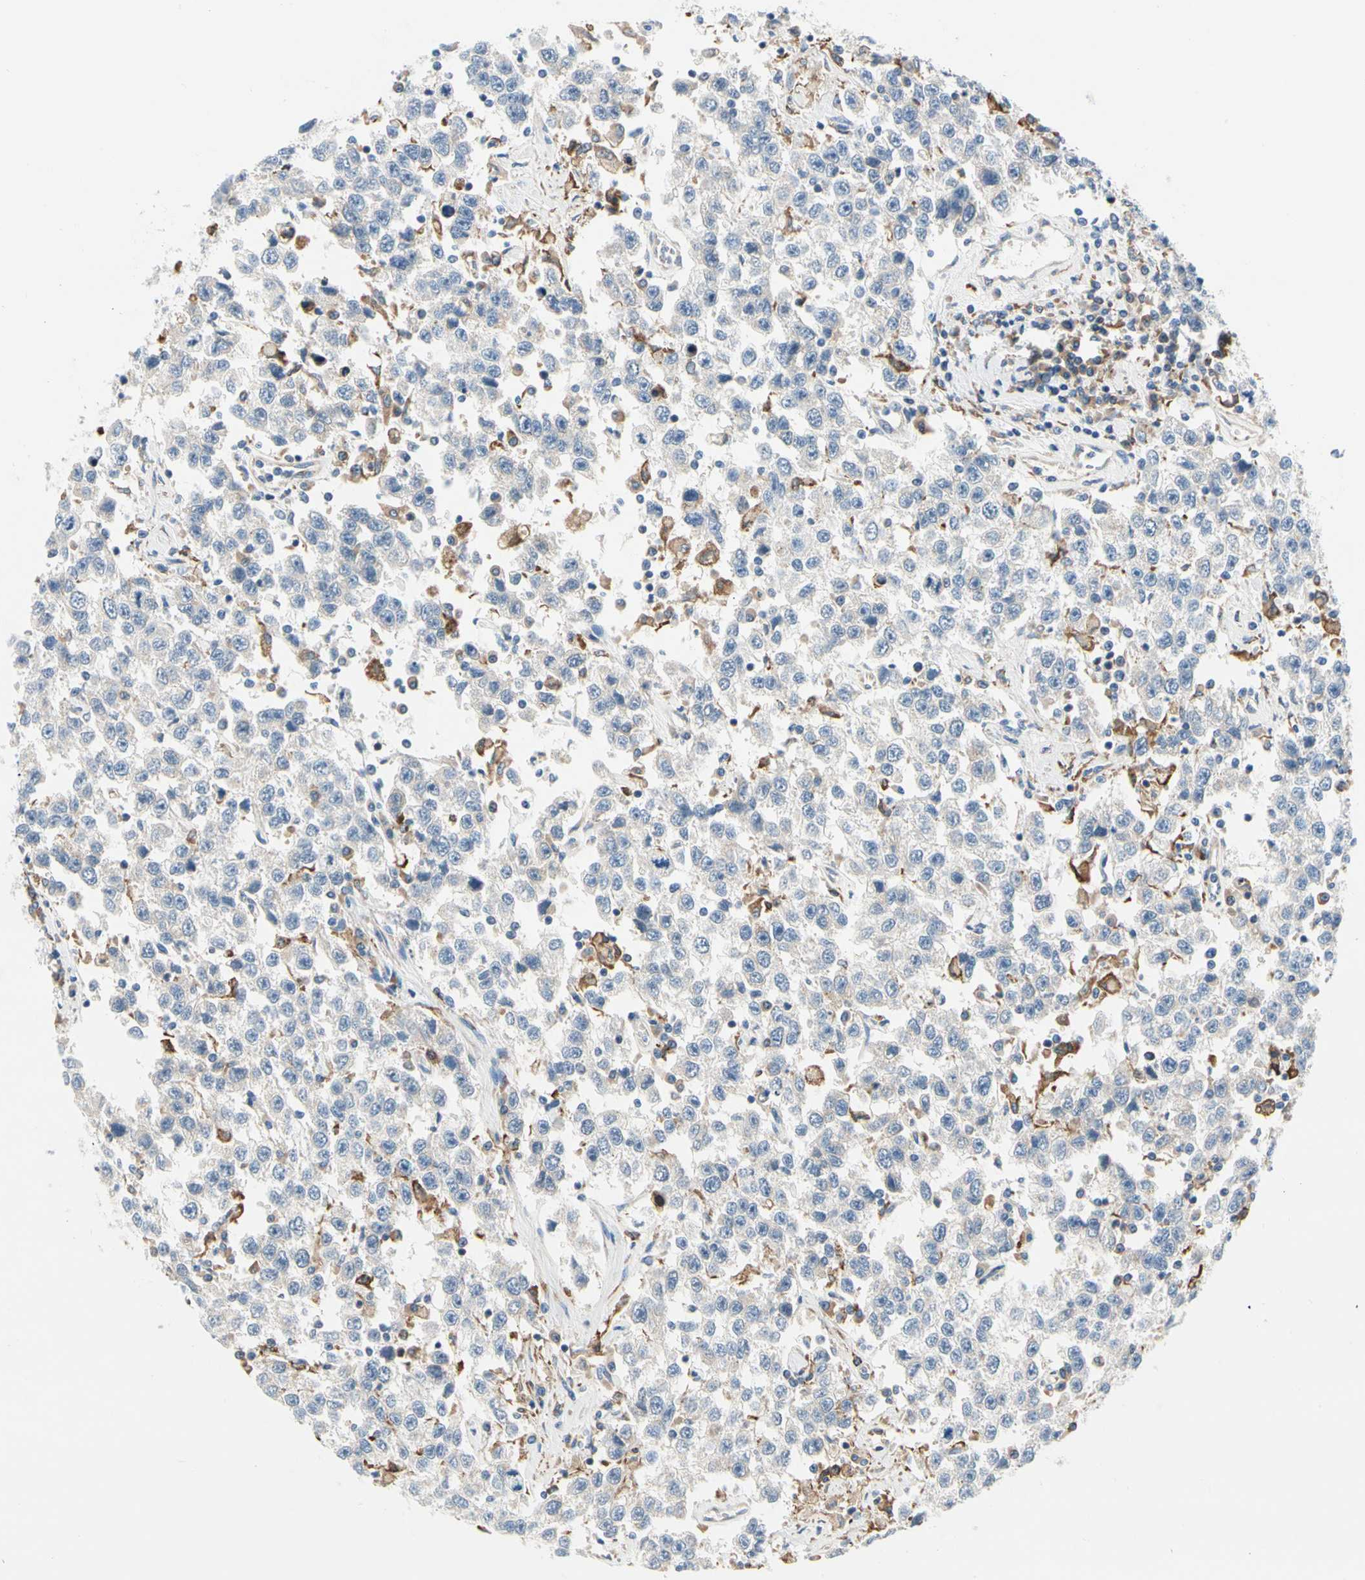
{"staining": {"intensity": "negative", "quantity": "none", "location": "none"}, "tissue": "testis cancer", "cell_type": "Tumor cells", "image_type": "cancer", "snomed": [{"axis": "morphology", "description": "Seminoma, NOS"}, {"axis": "topography", "description": "Testis"}], "caption": "A high-resolution image shows IHC staining of testis cancer (seminoma), which demonstrates no significant positivity in tumor cells.", "gene": "STXBP1", "patient": {"sex": "male", "age": 41}}